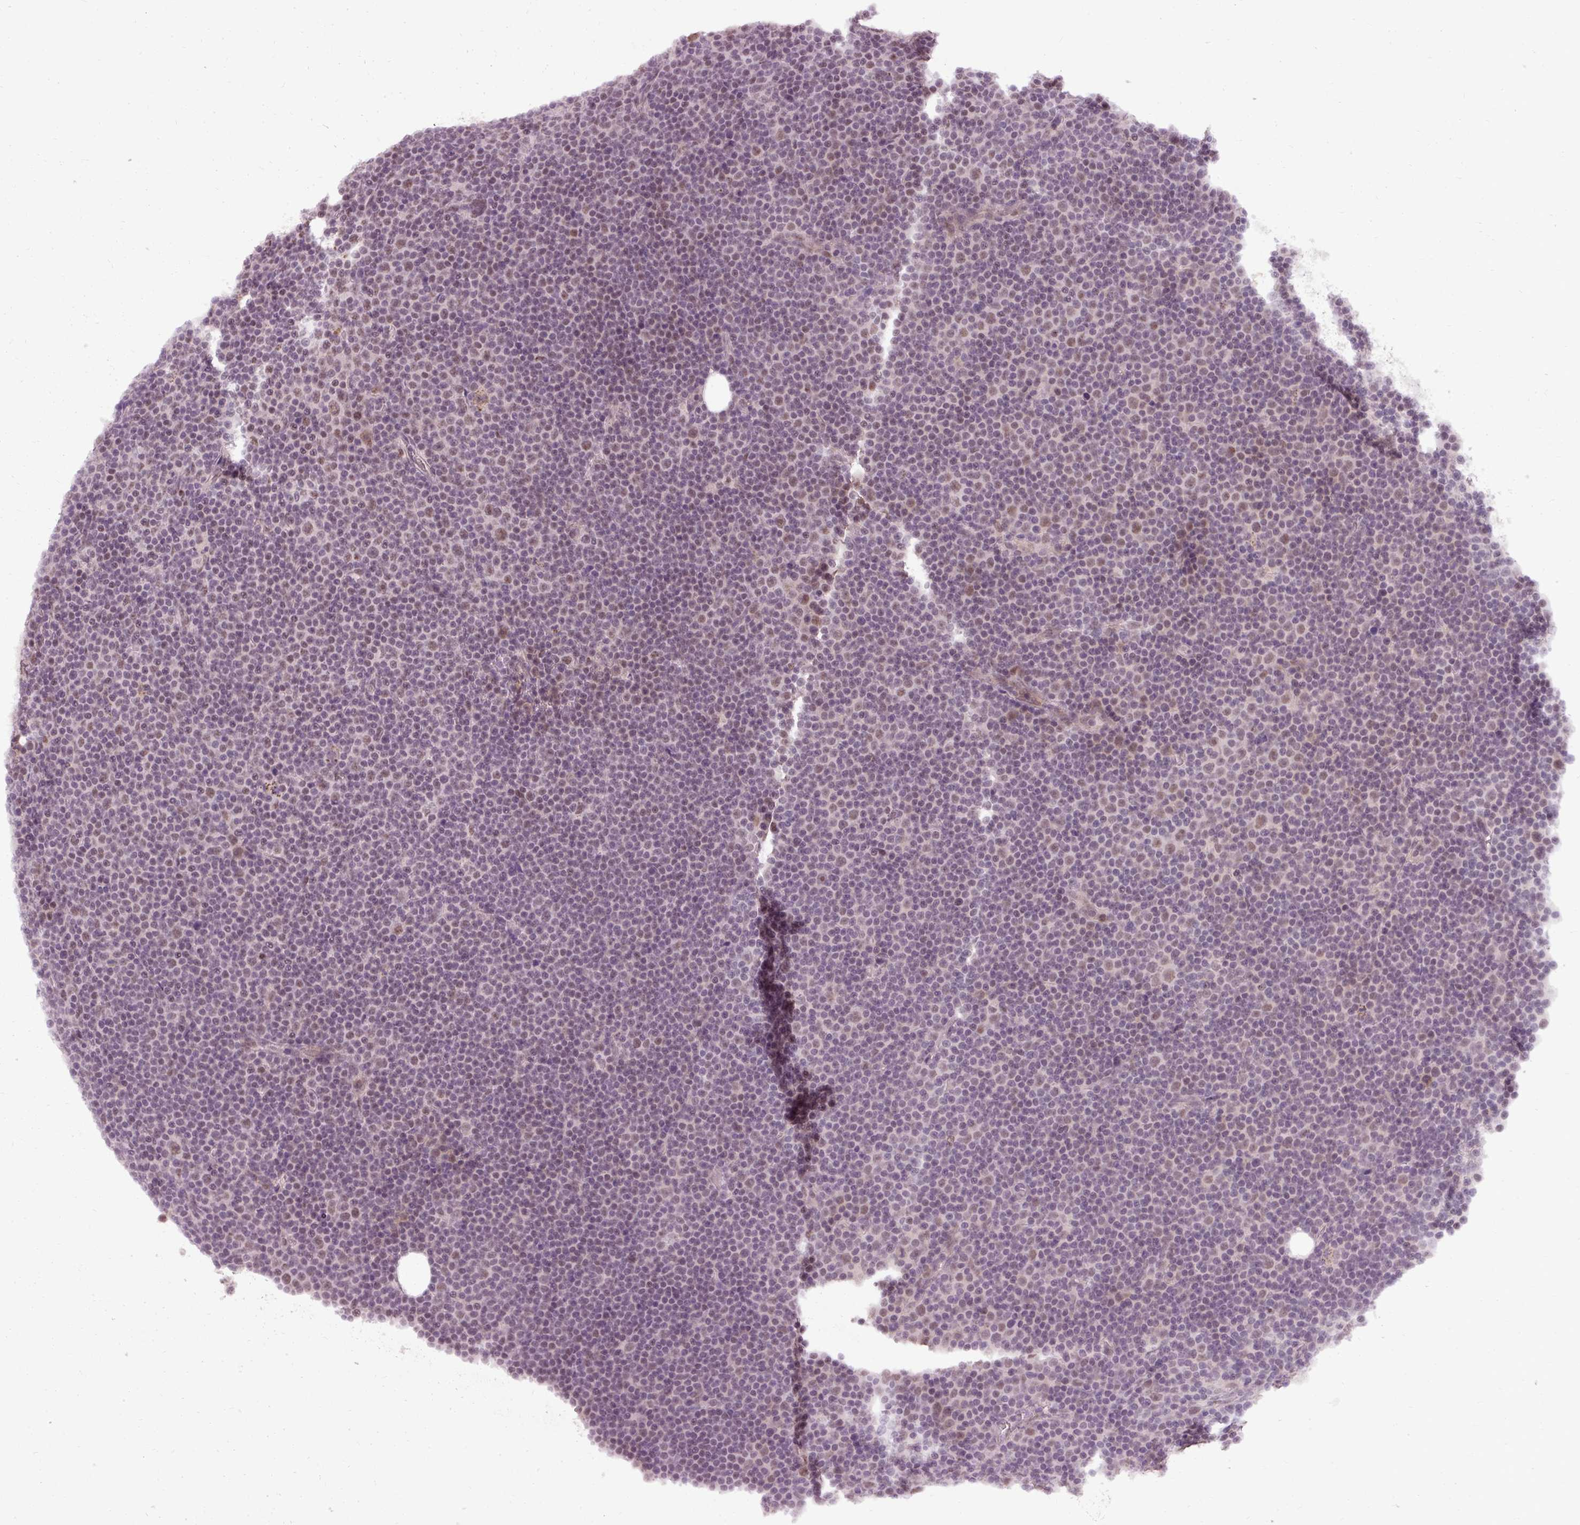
{"staining": {"intensity": "moderate", "quantity": "<25%", "location": "nuclear"}, "tissue": "lymphoma", "cell_type": "Tumor cells", "image_type": "cancer", "snomed": [{"axis": "morphology", "description": "Malignant lymphoma, non-Hodgkin's type, Low grade"}, {"axis": "topography", "description": "Lymph node"}], "caption": "The immunohistochemical stain labels moderate nuclear positivity in tumor cells of malignant lymphoma, non-Hodgkin's type (low-grade) tissue.", "gene": "BCAS3", "patient": {"sex": "female", "age": 67}}